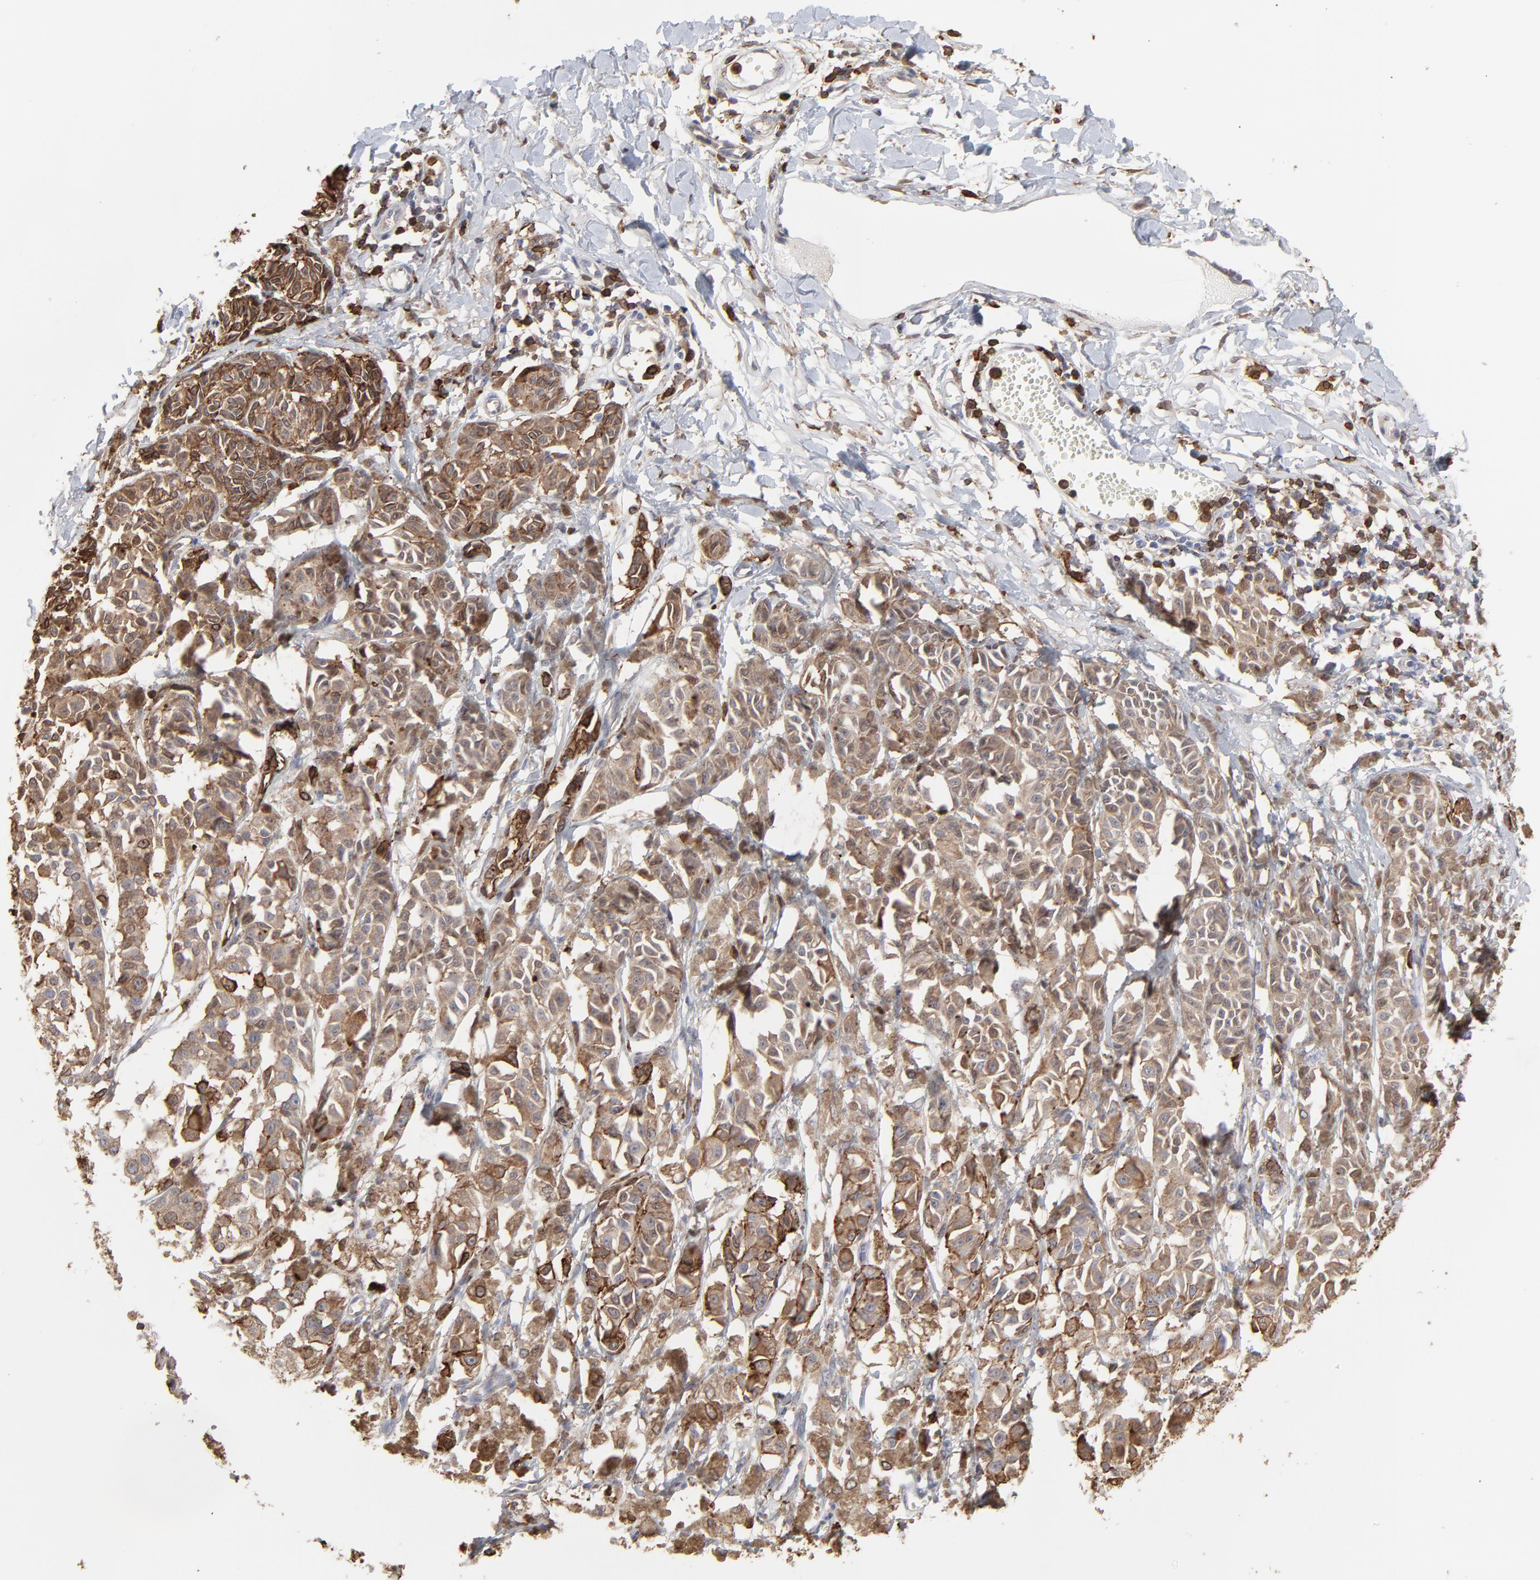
{"staining": {"intensity": "strong", "quantity": ">75%", "location": "cytoplasmic/membranous,nuclear"}, "tissue": "melanoma", "cell_type": "Tumor cells", "image_type": "cancer", "snomed": [{"axis": "morphology", "description": "Malignant melanoma, NOS"}, {"axis": "topography", "description": "Skin"}], "caption": "This photomicrograph reveals IHC staining of human malignant melanoma, with high strong cytoplasmic/membranous and nuclear positivity in about >75% of tumor cells.", "gene": "SLC6A14", "patient": {"sex": "male", "age": 76}}